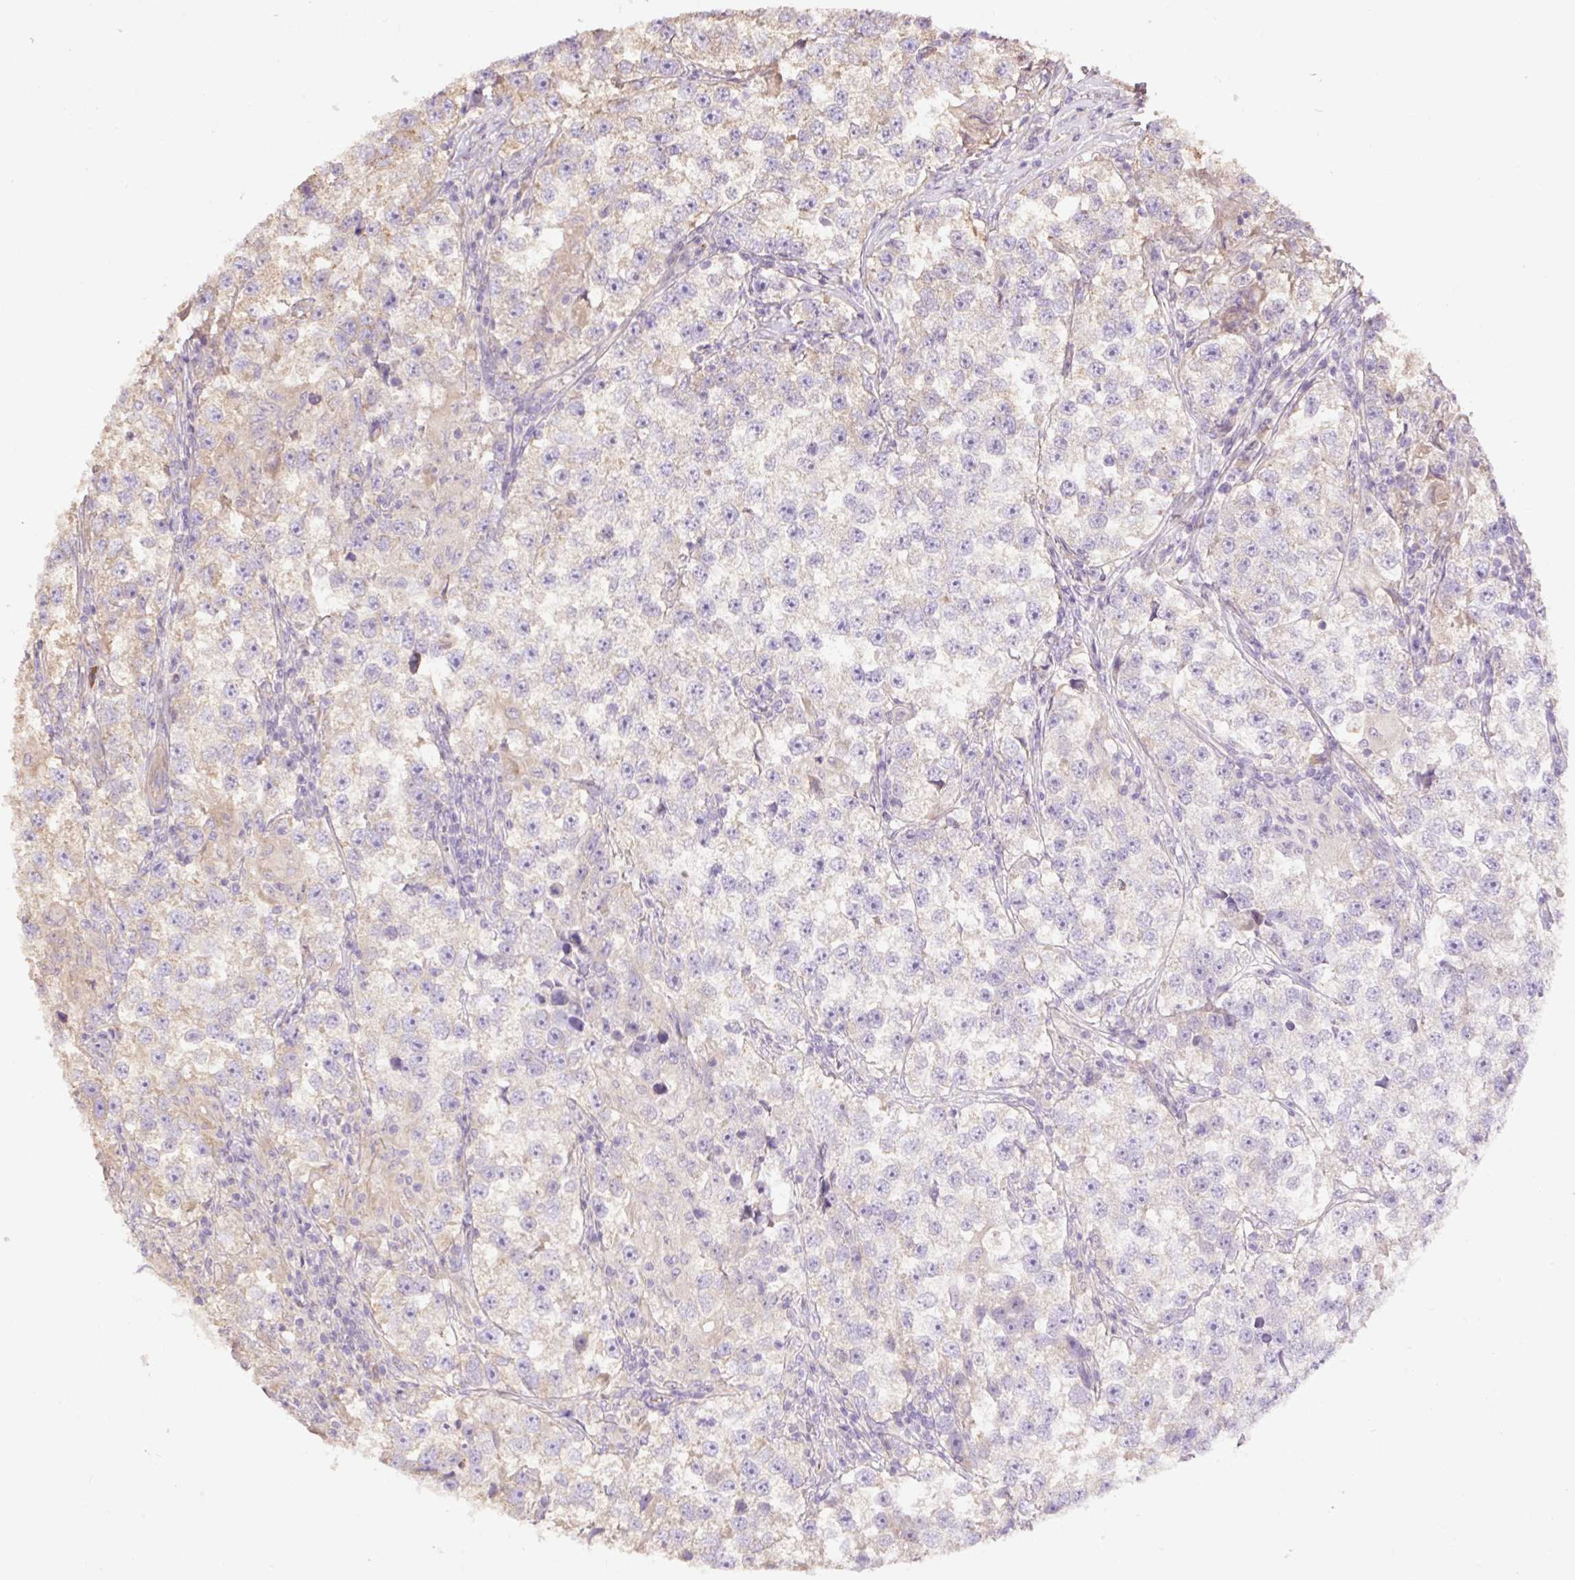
{"staining": {"intensity": "weak", "quantity": "<25%", "location": "cytoplasmic/membranous"}, "tissue": "testis cancer", "cell_type": "Tumor cells", "image_type": "cancer", "snomed": [{"axis": "morphology", "description": "Seminoma, NOS"}, {"axis": "topography", "description": "Testis"}], "caption": "This photomicrograph is of testis cancer (seminoma) stained with immunohistochemistry to label a protein in brown with the nuclei are counter-stained blue. There is no positivity in tumor cells. (DAB (3,3'-diaminobenzidine) immunohistochemistry, high magnification).", "gene": "DESI1", "patient": {"sex": "male", "age": 46}}